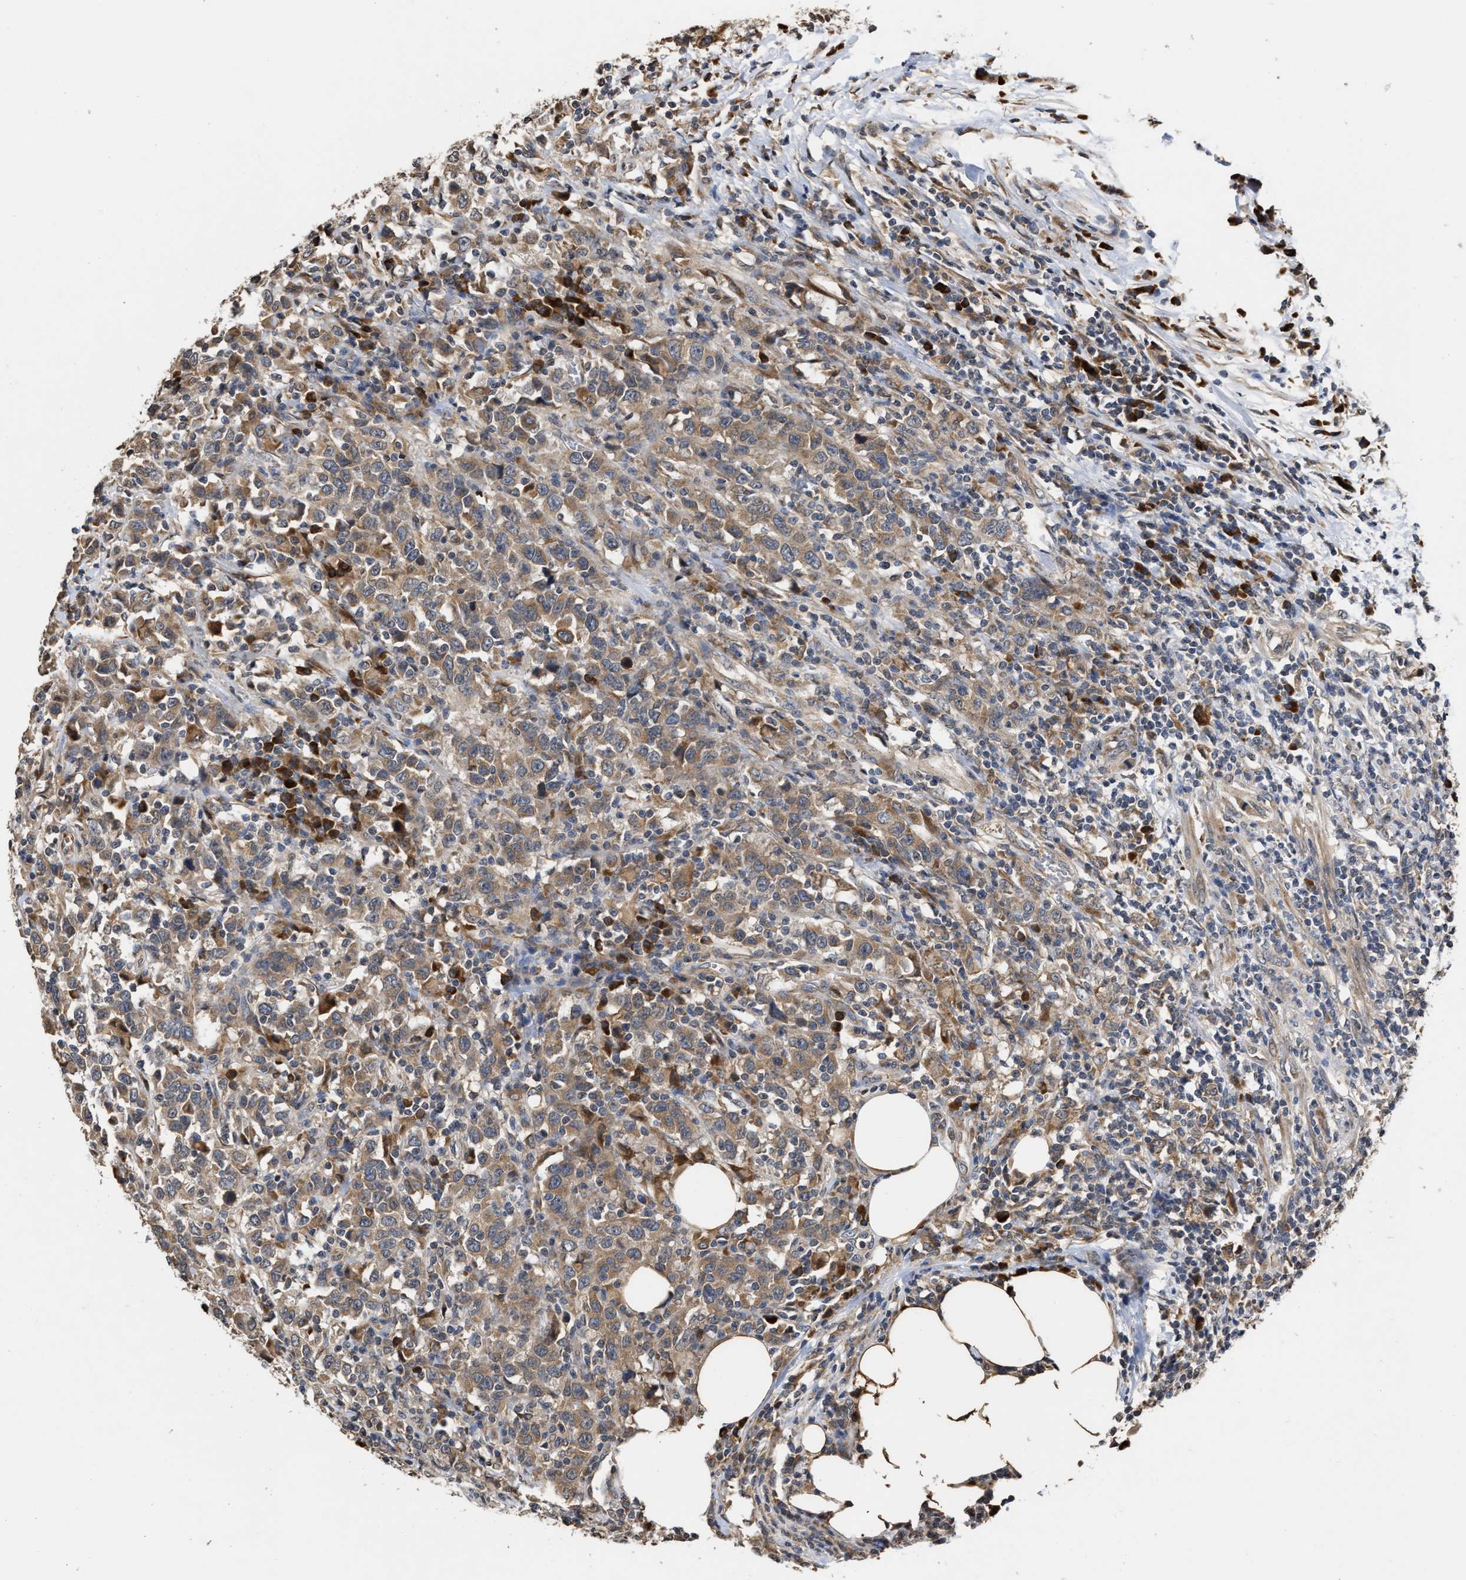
{"staining": {"intensity": "moderate", "quantity": ">75%", "location": "cytoplasmic/membranous"}, "tissue": "urothelial cancer", "cell_type": "Tumor cells", "image_type": "cancer", "snomed": [{"axis": "morphology", "description": "Urothelial carcinoma, High grade"}, {"axis": "topography", "description": "Urinary bladder"}], "caption": "Urothelial carcinoma (high-grade) tissue demonstrates moderate cytoplasmic/membranous positivity in approximately >75% of tumor cells", "gene": "SAR1A", "patient": {"sex": "male", "age": 61}}